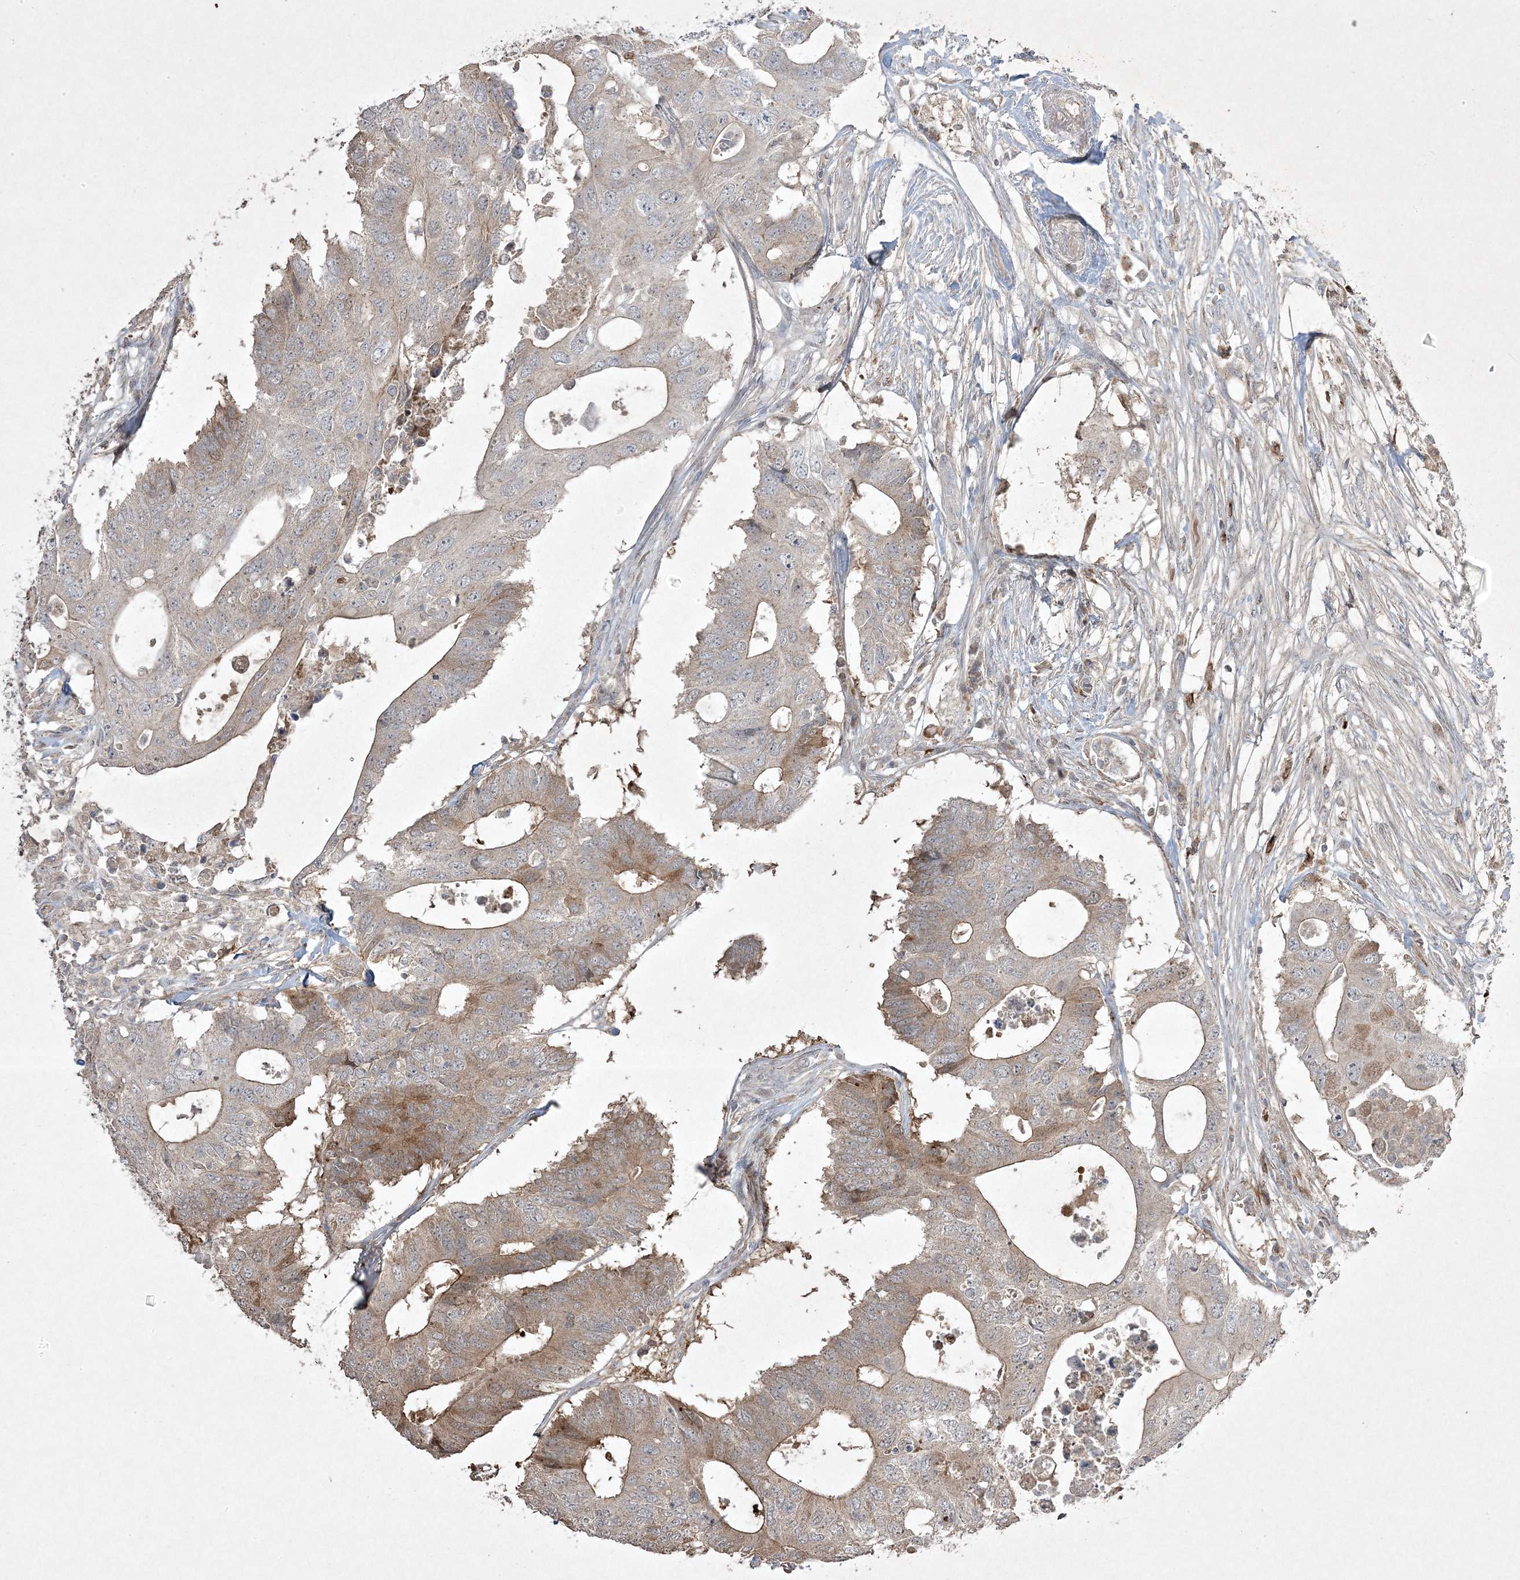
{"staining": {"intensity": "moderate", "quantity": "<25%", "location": "cytoplasmic/membranous"}, "tissue": "colorectal cancer", "cell_type": "Tumor cells", "image_type": "cancer", "snomed": [{"axis": "morphology", "description": "Adenocarcinoma, NOS"}, {"axis": "topography", "description": "Colon"}], "caption": "The photomicrograph demonstrates immunohistochemical staining of colorectal adenocarcinoma. There is moderate cytoplasmic/membranous staining is present in about <25% of tumor cells.", "gene": "RGL4", "patient": {"sex": "male", "age": 71}}